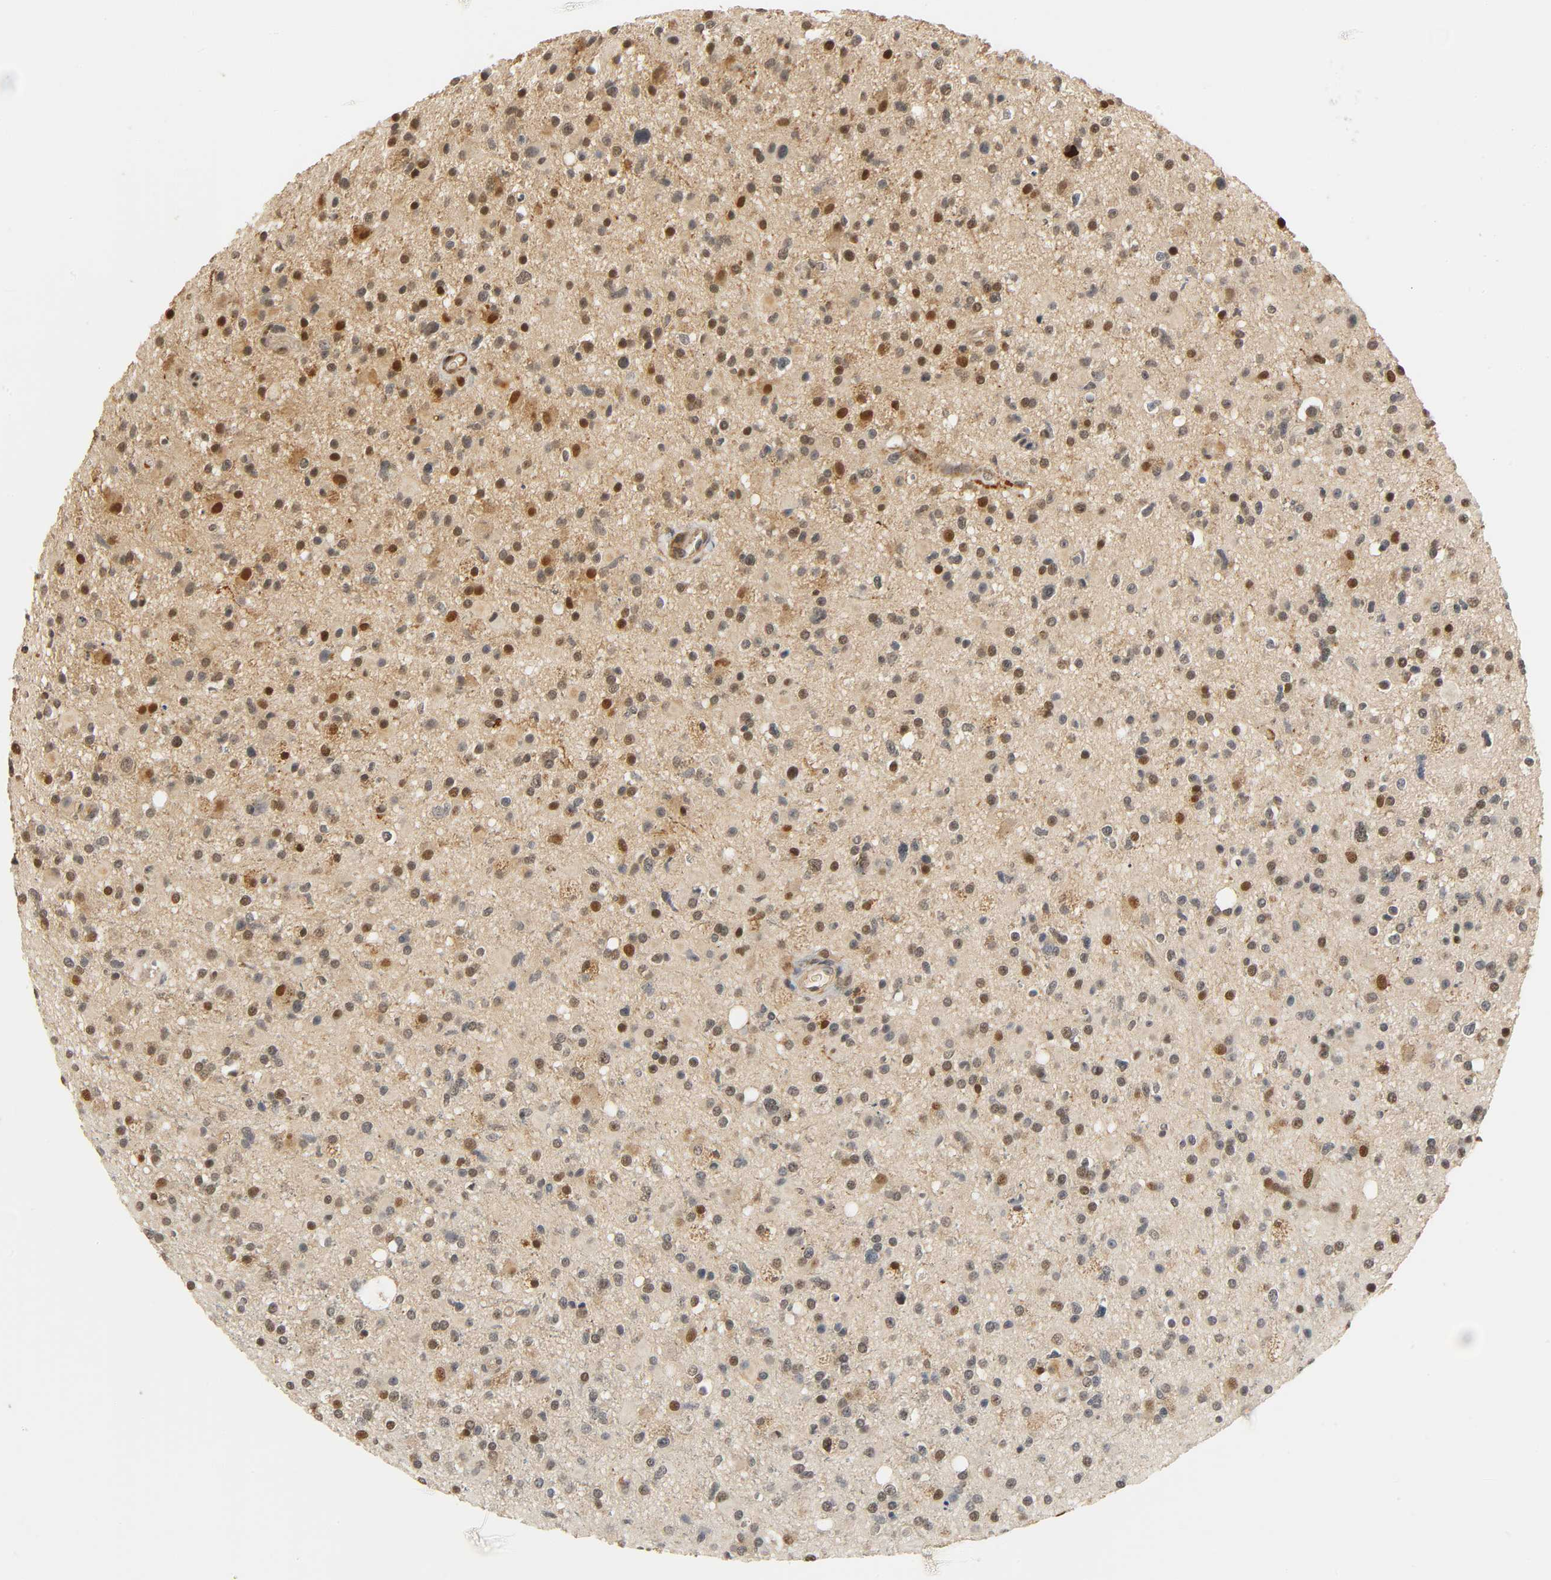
{"staining": {"intensity": "strong", "quantity": "25%-75%", "location": "nuclear"}, "tissue": "glioma", "cell_type": "Tumor cells", "image_type": "cancer", "snomed": [{"axis": "morphology", "description": "Glioma, malignant, High grade"}, {"axis": "topography", "description": "Brain"}], "caption": "Tumor cells display strong nuclear staining in about 25%-75% of cells in glioma.", "gene": "ZFPM2", "patient": {"sex": "male", "age": 33}}